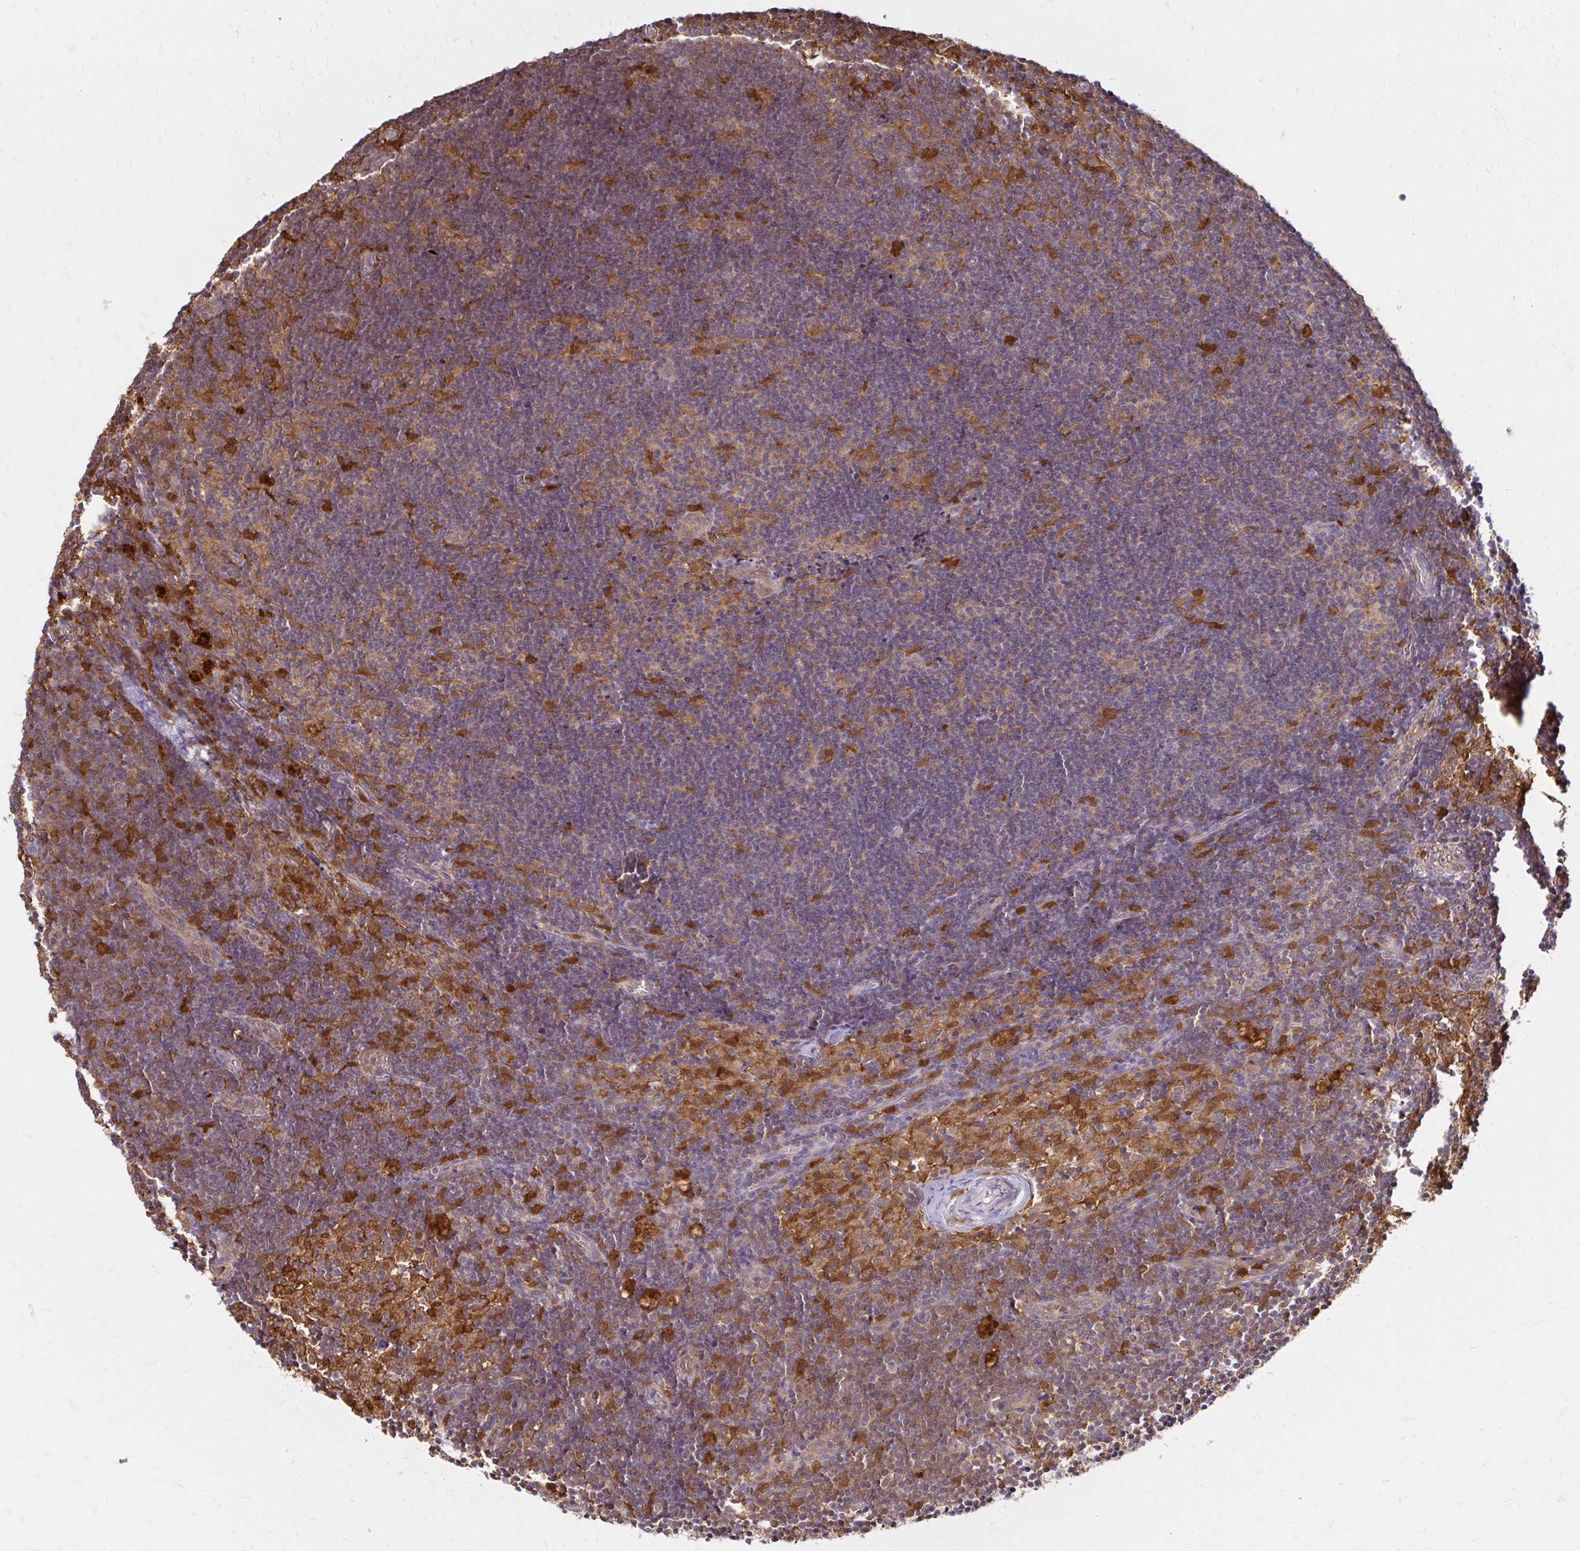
{"staining": {"intensity": "moderate", "quantity": "<25%", "location": "cytoplasmic/membranous"}, "tissue": "lymph node", "cell_type": "Germinal center cells", "image_type": "normal", "snomed": [{"axis": "morphology", "description": "Normal tissue, NOS"}, {"axis": "topography", "description": "Lymph node"}], "caption": "This is an image of immunohistochemistry staining of benign lymph node, which shows moderate positivity in the cytoplasmic/membranous of germinal center cells.", "gene": "PYCARD", "patient": {"sex": "female", "age": 31}}